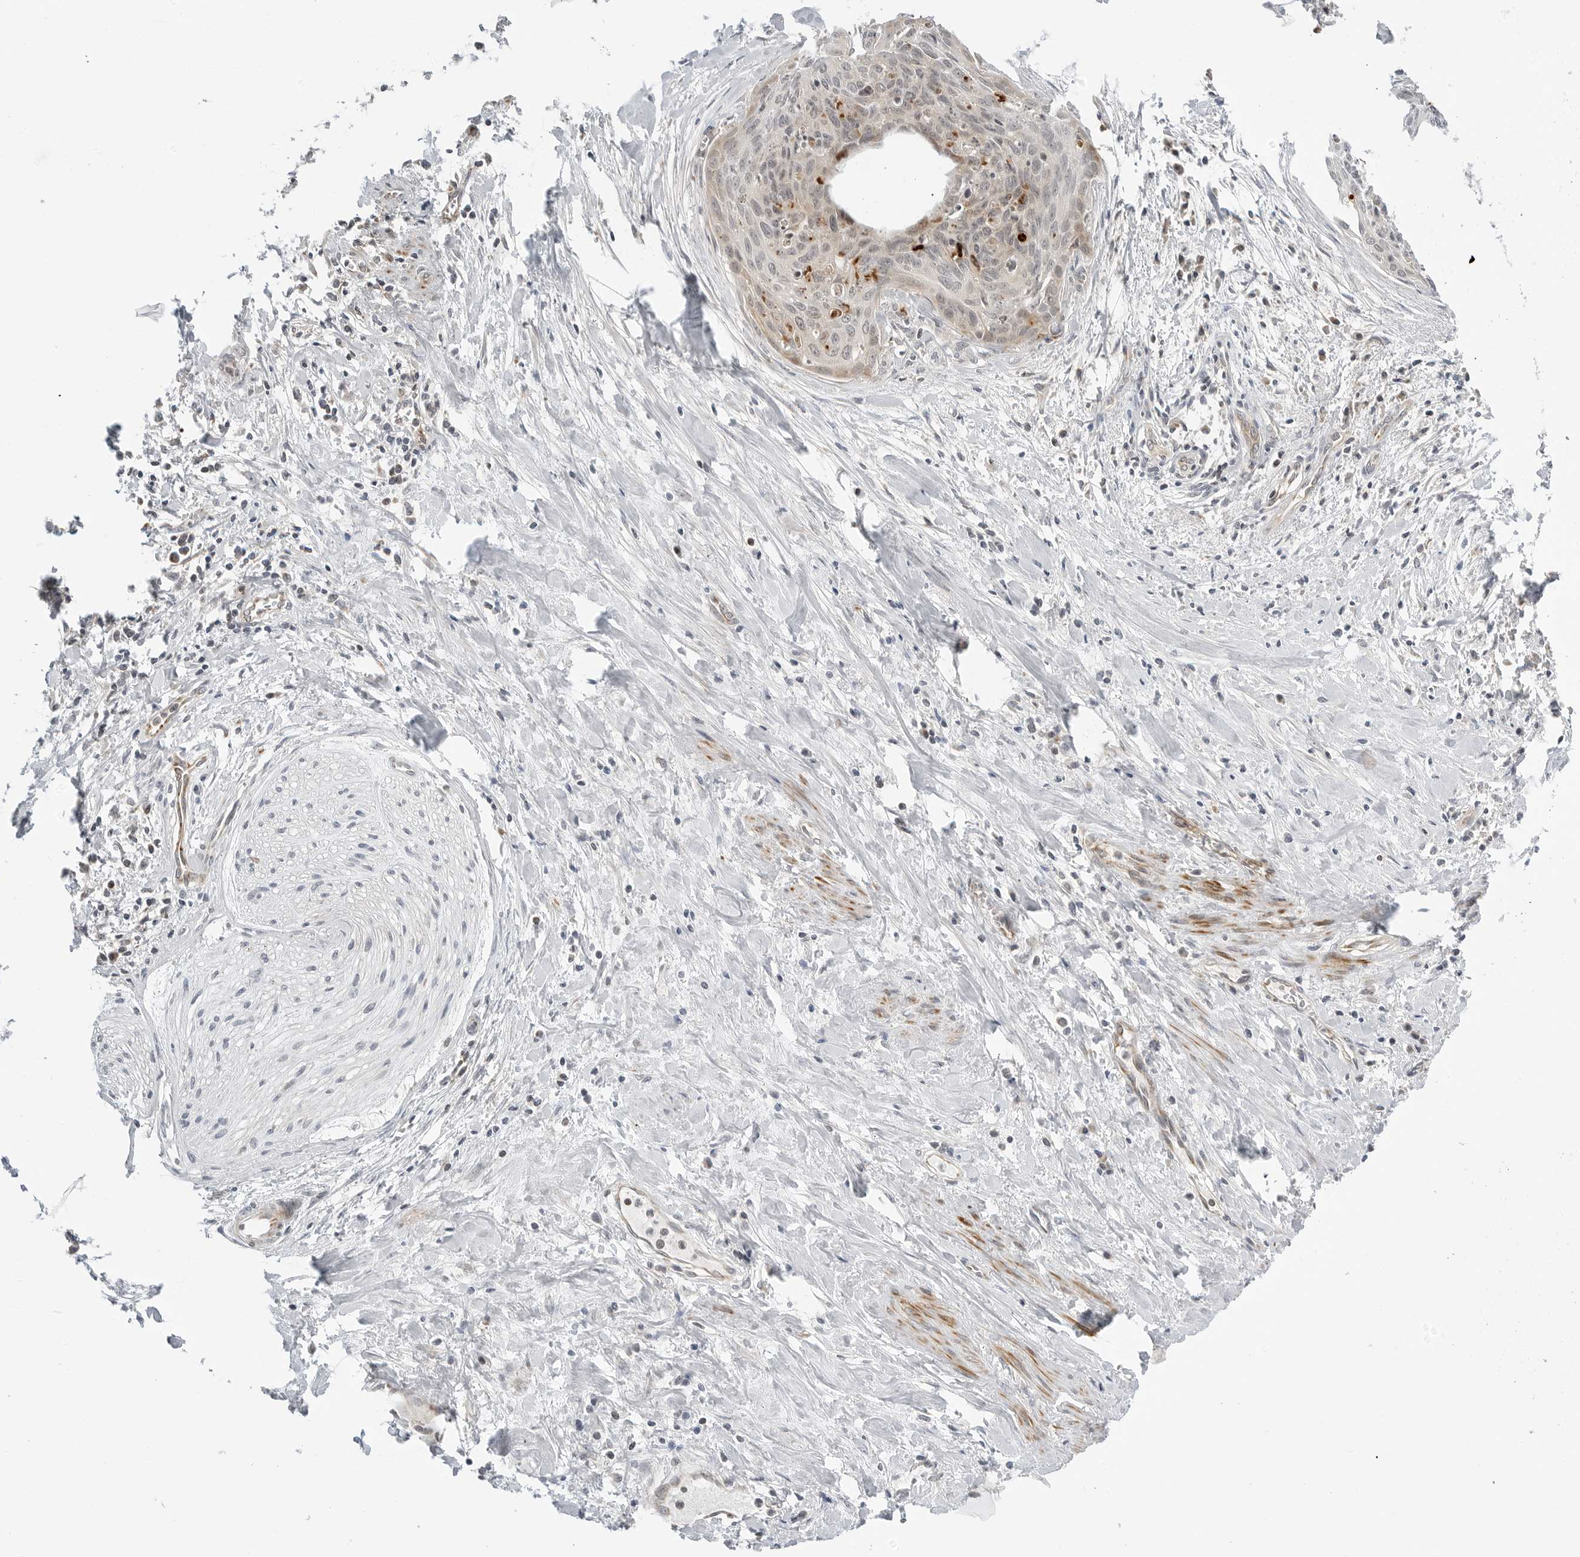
{"staining": {"intensity": "negative", "quantity": "none", "location": "none"}, "tissue": "cervical cancer", "cell_type": "Tumor cells", "image_type": "cancer", "snomed": [{"axis": "morphology", "description": "Squamous cell carcinoma, NOS"}, {"axis": "topography", "description": "Cervix"}], "caption": "Cervical cancer was stained to show a protein in brown. There is no significant expression in tumor cells.", "gene": "PEX2", "patient": {"sex": "female", "age": 55}}